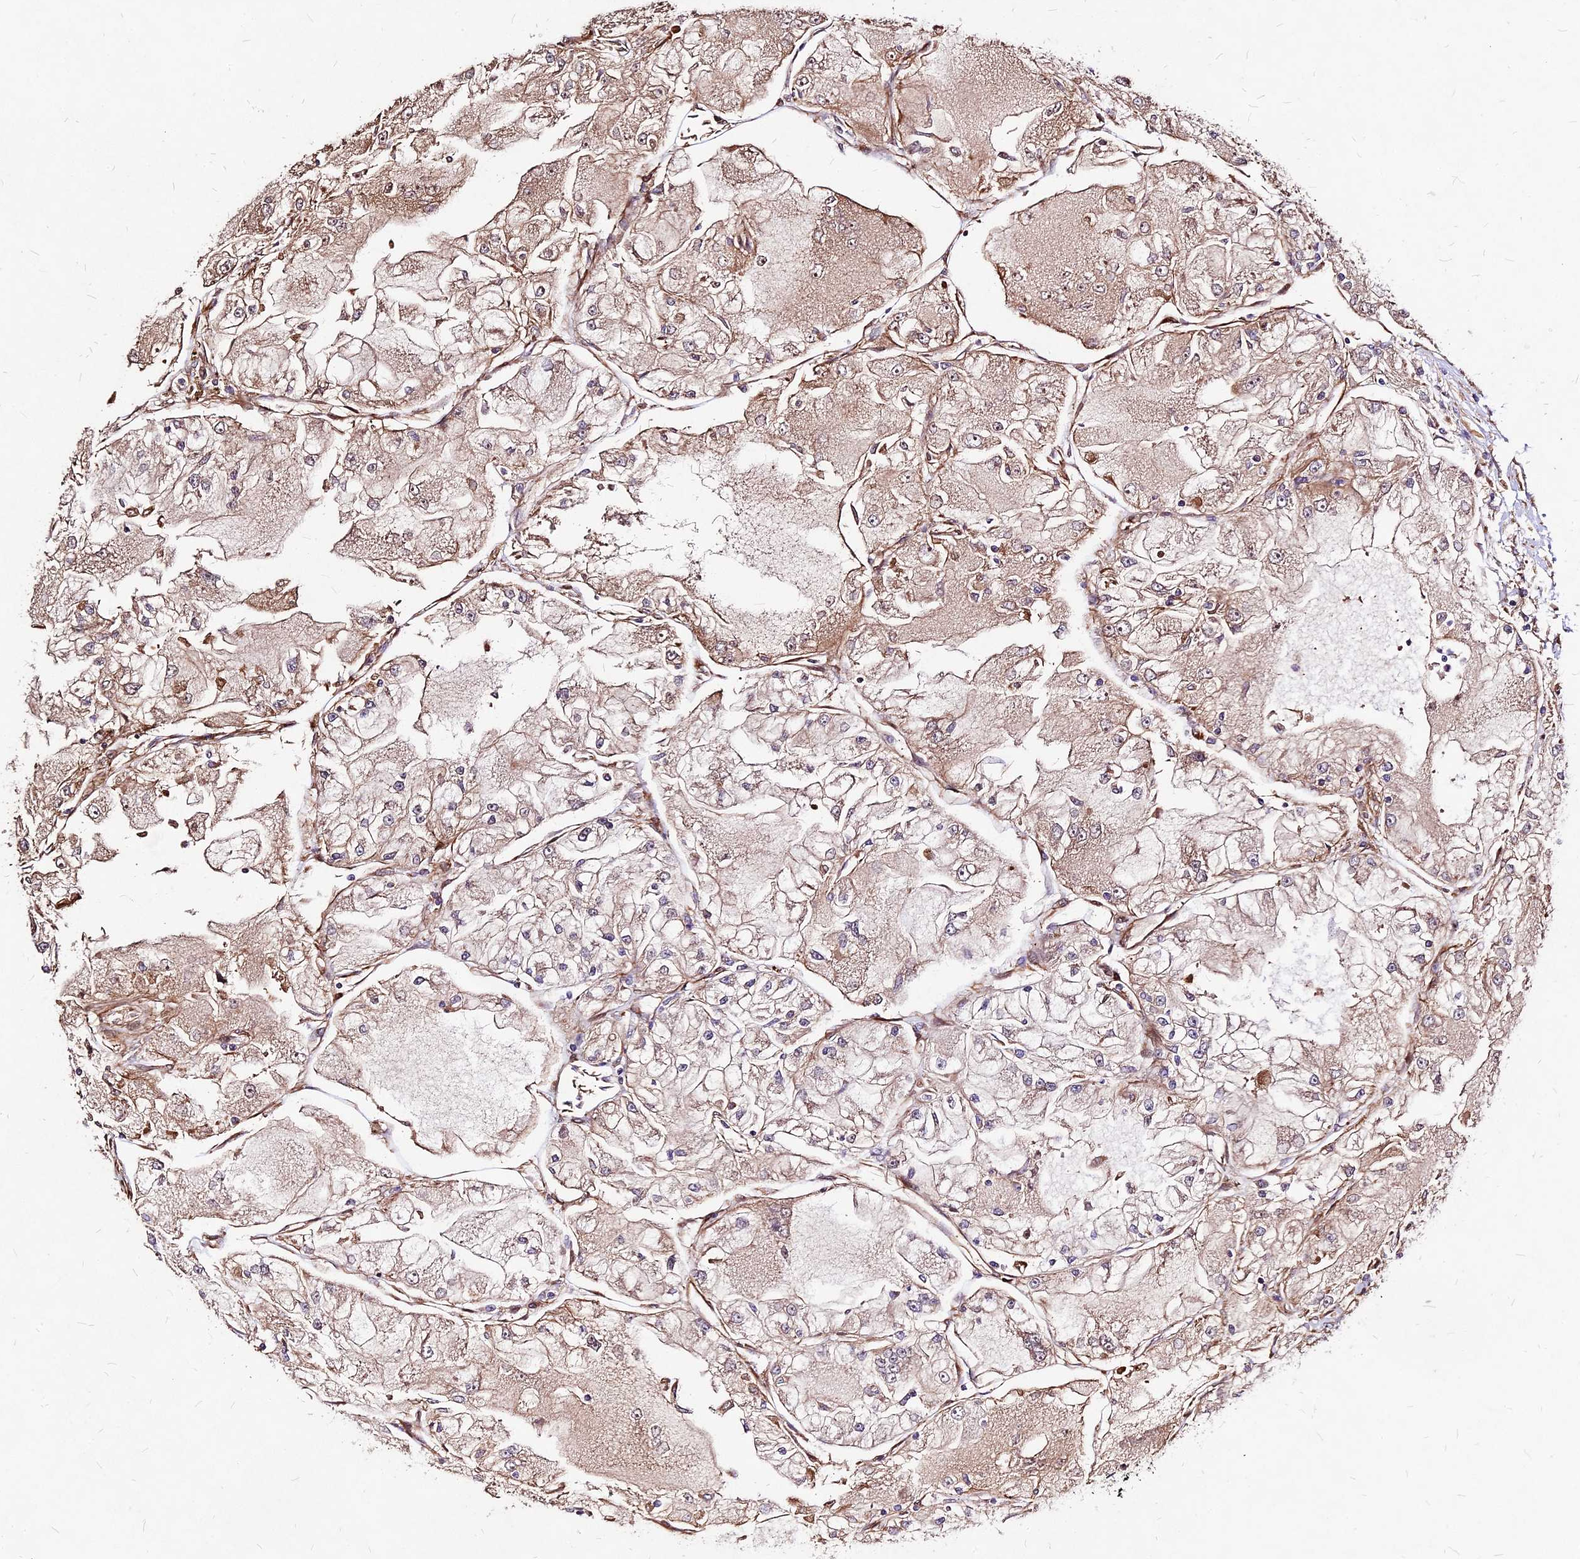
{"staining": {"intensity": "weak", "quantity": ">75%", "location": "cytoplasmic/membranous"}, "tissue": "renal cancer", "cell_type": "Tumor cells", "image_type": "cancer", "snomed": [{"axis": "morphology", "description": "Adenocarcinoma, NOS"}, {"axis": "topography", "description": "Kidney"}], "caption": "IHC image of neoplastic tissue: human renal cancer stained using IHC reveals low levels of weak protein expression localized specifically in the cytoplasmic/membranous of tumor cells, appearing as a cytoplasmic/membranous brown color.", "gene": "EFCC1", "patient": {"sex": "female", "age": 72}}